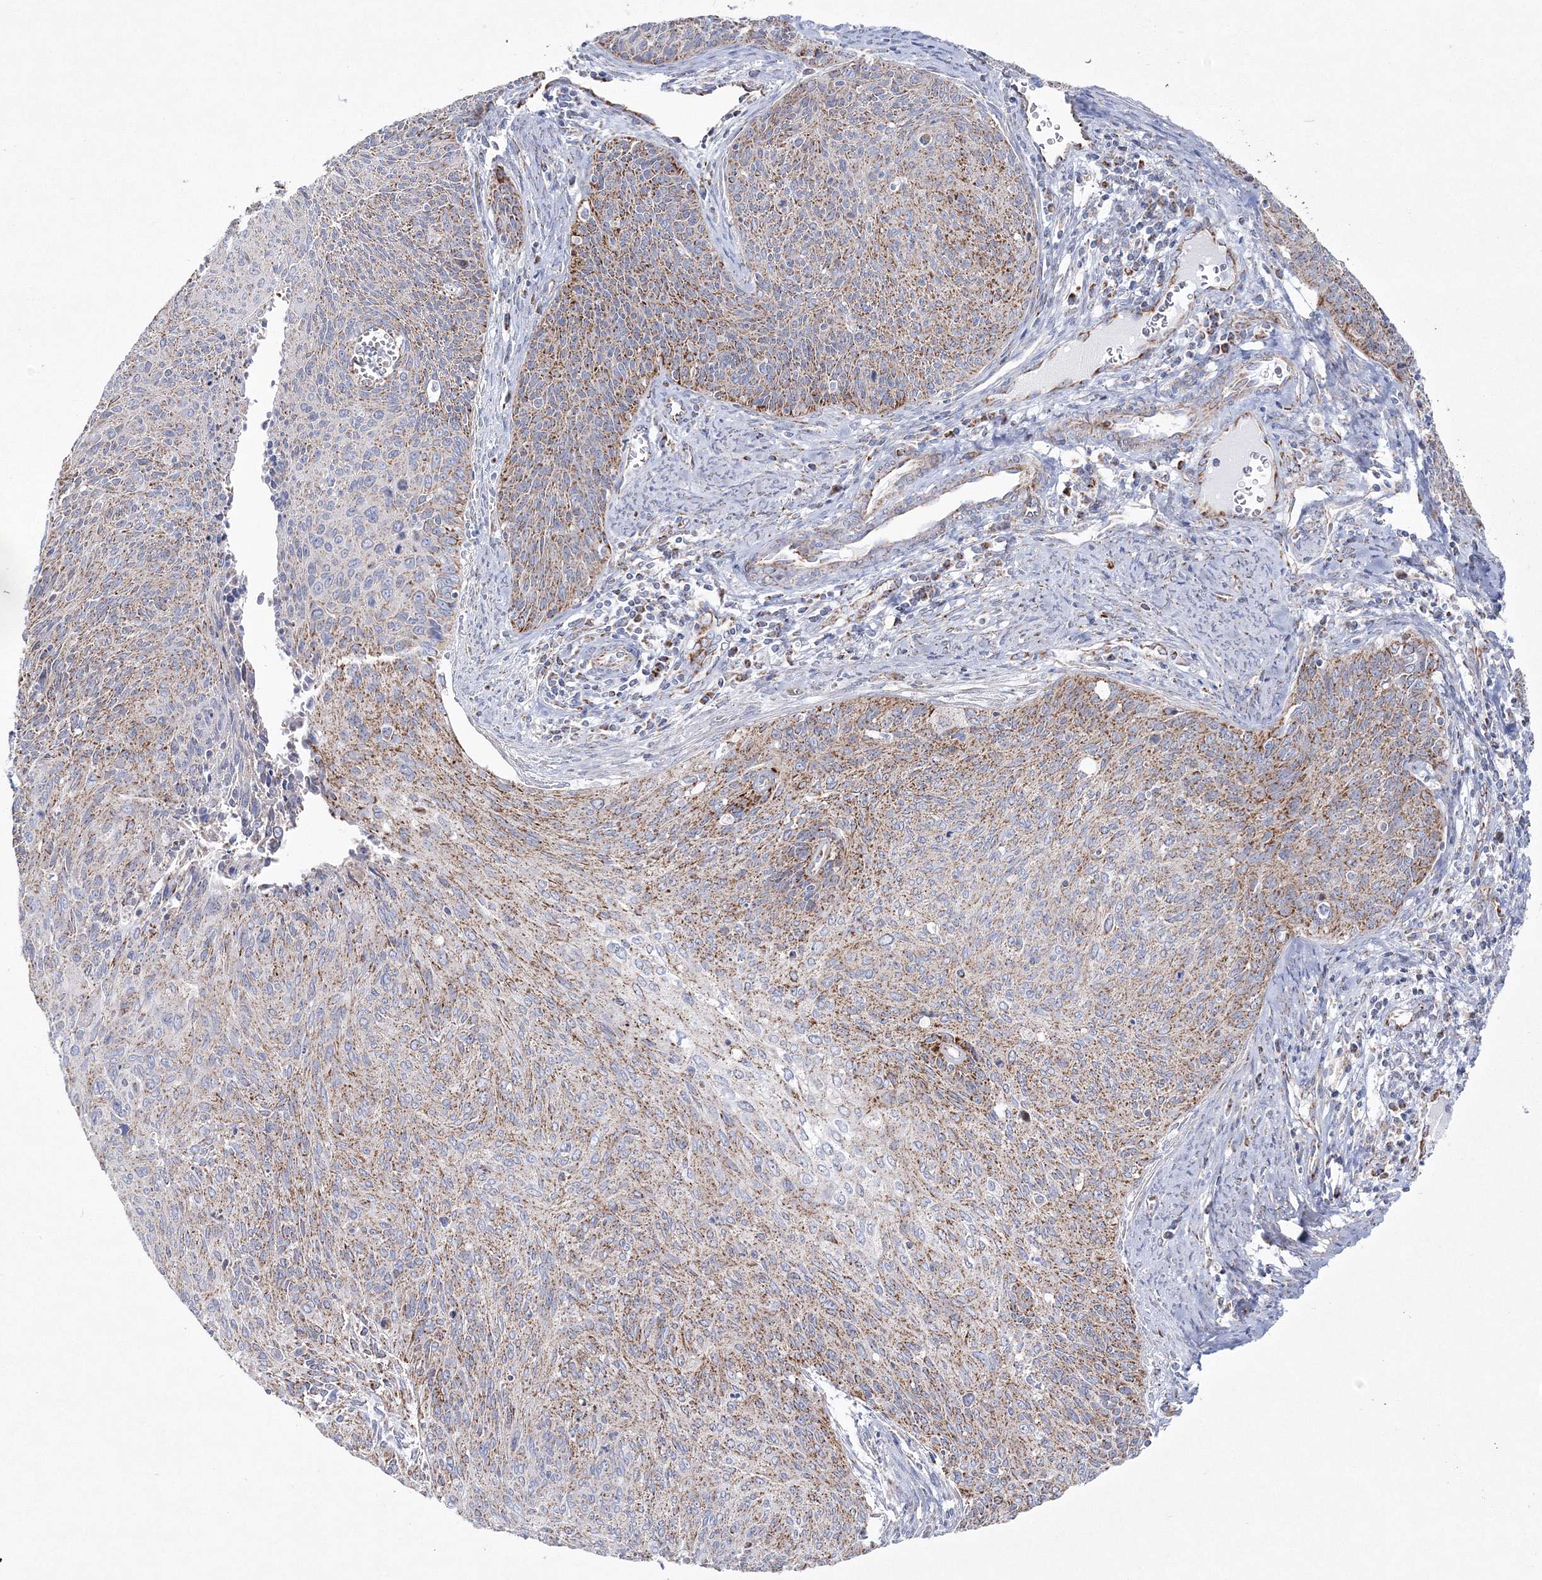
{"staining": {"intensity": "moderate", "quantity": "25%-75%", "location": "cytoplasmic/membranous"}, "tissue": "cervical cancer", "cell_type": "Tumor cells", "image_type": "cancer", "snomed": [{"axis": "morphology", "description": "Squamous cell carcinoma, NOS"}, {"axis": "topography", "description": "Cervix"}], "caption": "A photomicrograph showing moderate cytoplasmic/membranous expression in about 25%-75% of tumor cells in cervical squamous cell carcinoma, as visualized by brown immunohistochemical staining.", "gene": "HIBCH", "patient": {"sex": "female", "age": 55}}